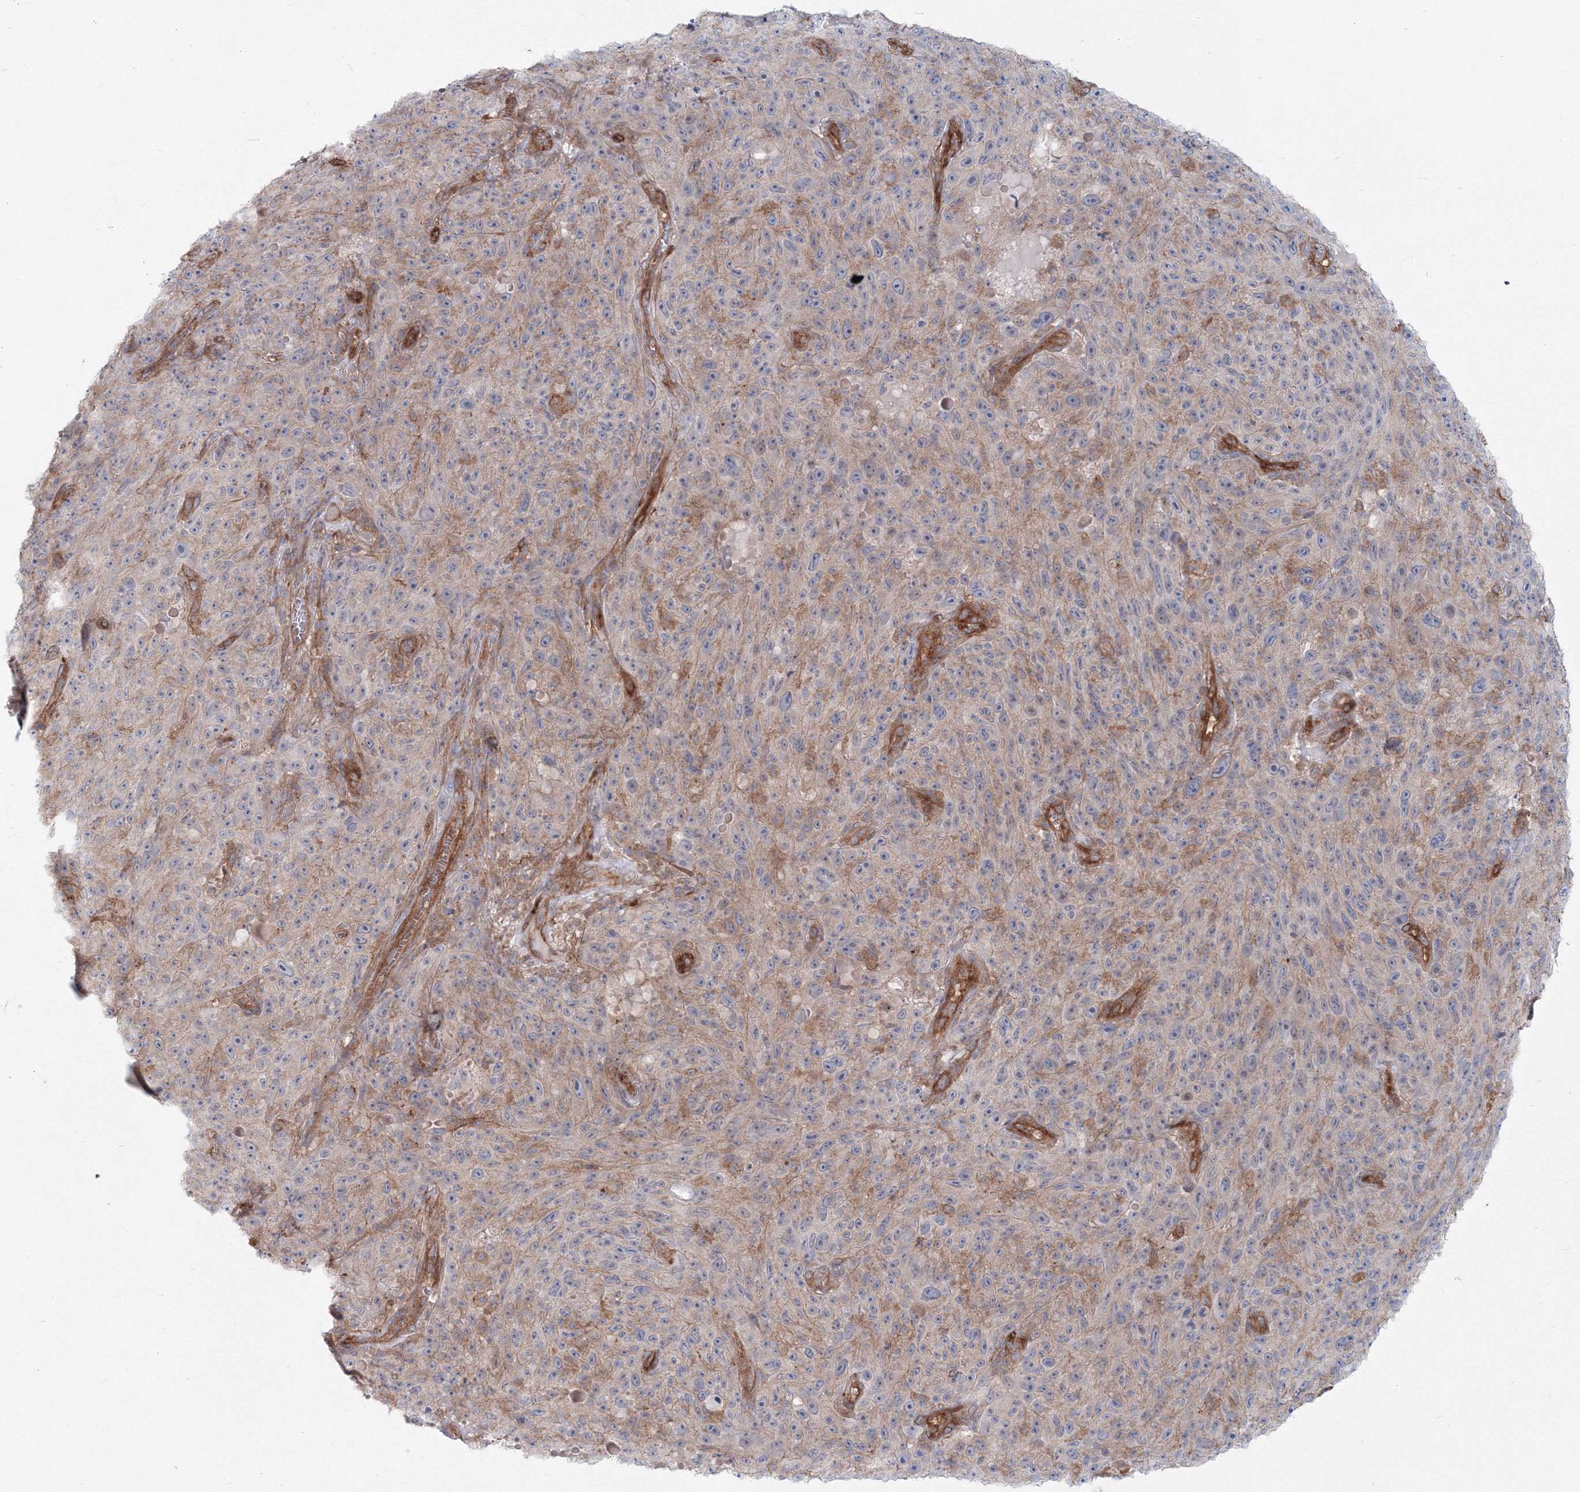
{"staining": {"intensity": "negative", "quantity": "none", "location": "none"}, "tissue": "melanoma", "cell_type": "Tumor cells", "image_type": "cancer", "snomed": [{"axis": "morphology", "description": "Malignant melanoma, NOS"}, {"axis": "topography", "description": "Skin"}], "caption": "Human melanoma stained for a protein using immunohistochemistry exhibits no positivity in tumor cells.", "gene": "SH3PXD2A", "patient": {"sex": "female", "age": 82}}